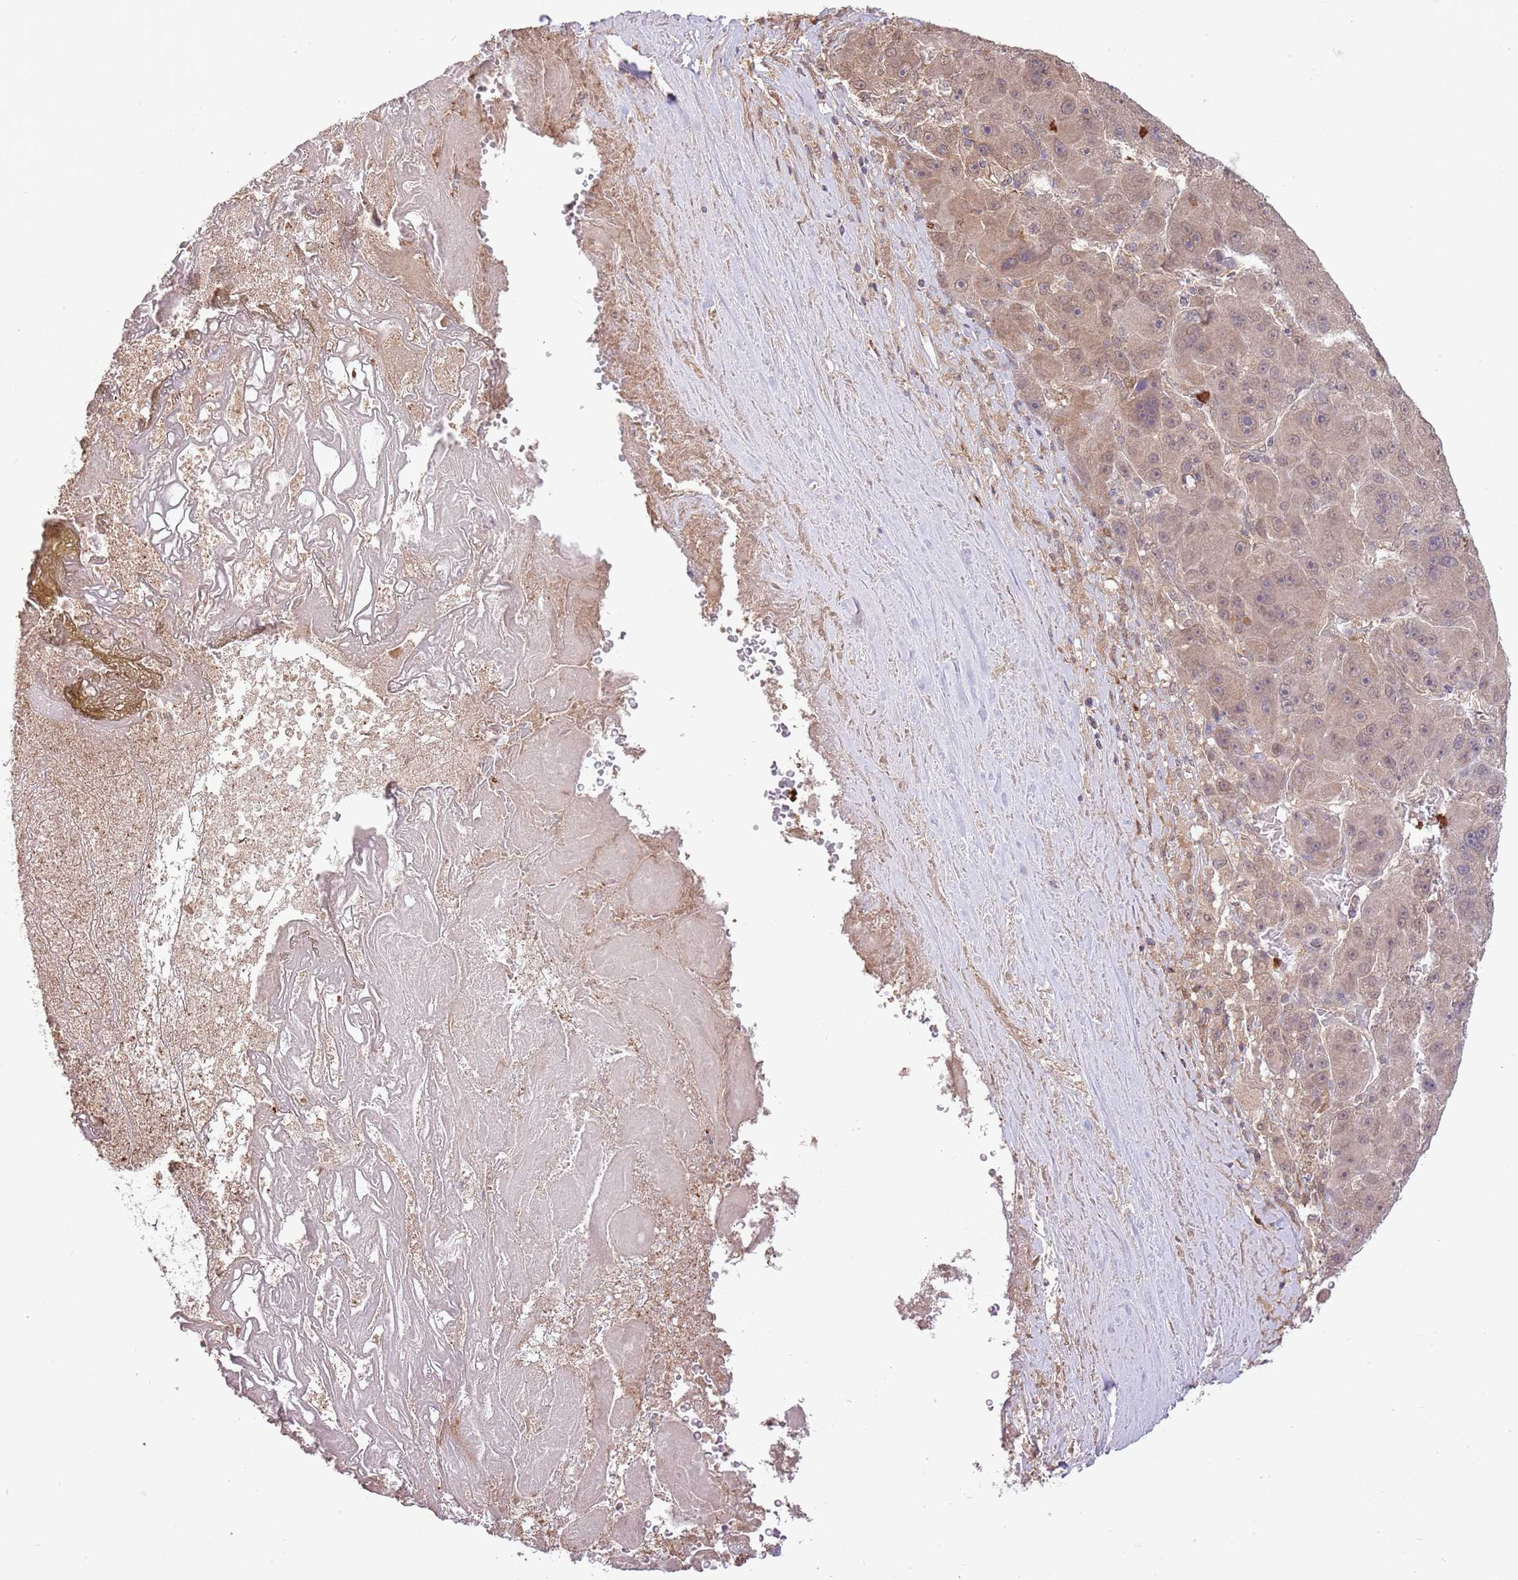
{"staining": {"intensity": "weak", "quantity": "25%-75%", "location": "cytoplasmic/membranous,nuclear"}, "tissue": "liver cancer", "cell_type": "Tumor cells", "image_type": "cancer", "snomed": [{"axis": "morphology", "description": "Carcinoma, Hepatocellular, NOS"}, {"axis": "topography", "description": "Liver"}], "caption": "A histopathology image showing weak cytoplasmic/membranous and nuclear staining in about 25%-75% of tumor cells in liver cancer, as visualized by brown immunohistochemical staining.", "gene": "AMIGO1", "patient": {"sex": "male", "age": 76}}